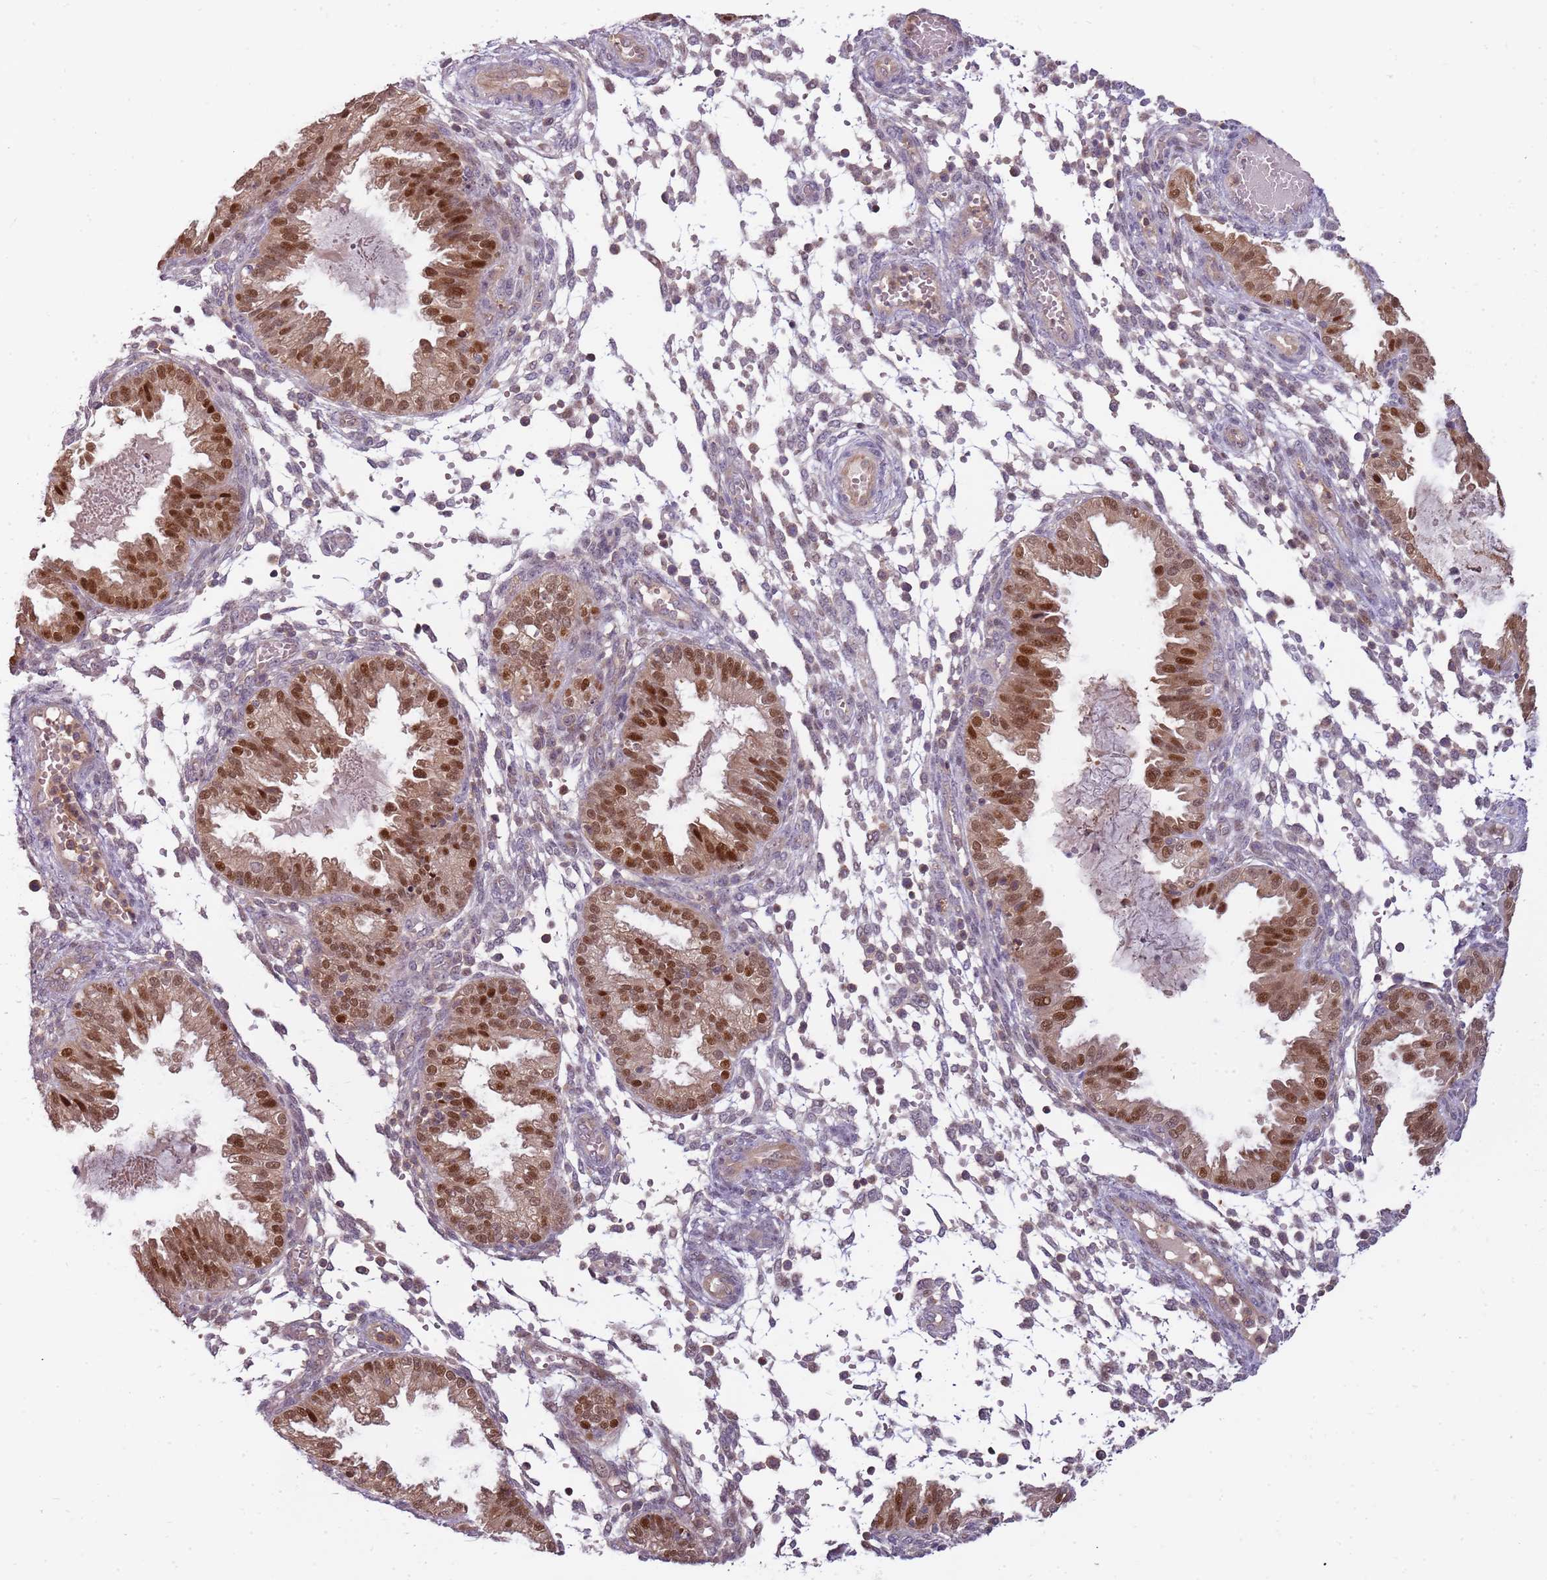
{"staining": {"intensity": "weak", "quantity": "<25%", "location": "nuclear"}, "tissue": "endometrium", "cell_type": "Cells in endometrial stroma", "image_type": "normal", "snomed": [{"axis": "morphology", "description": "Normal tissue, NOS"}, {"axis": "topography", "description": "Endometrium"}], "caption": "The immunohistochemistry (IHC) photomicrograph has no significant positivity in cells in endometrial stroma of endometrium. (DAB immunohistochemistry, high magnification).", "gene": "GSTO2", "patient": {"sex": "female", "age": 33}}